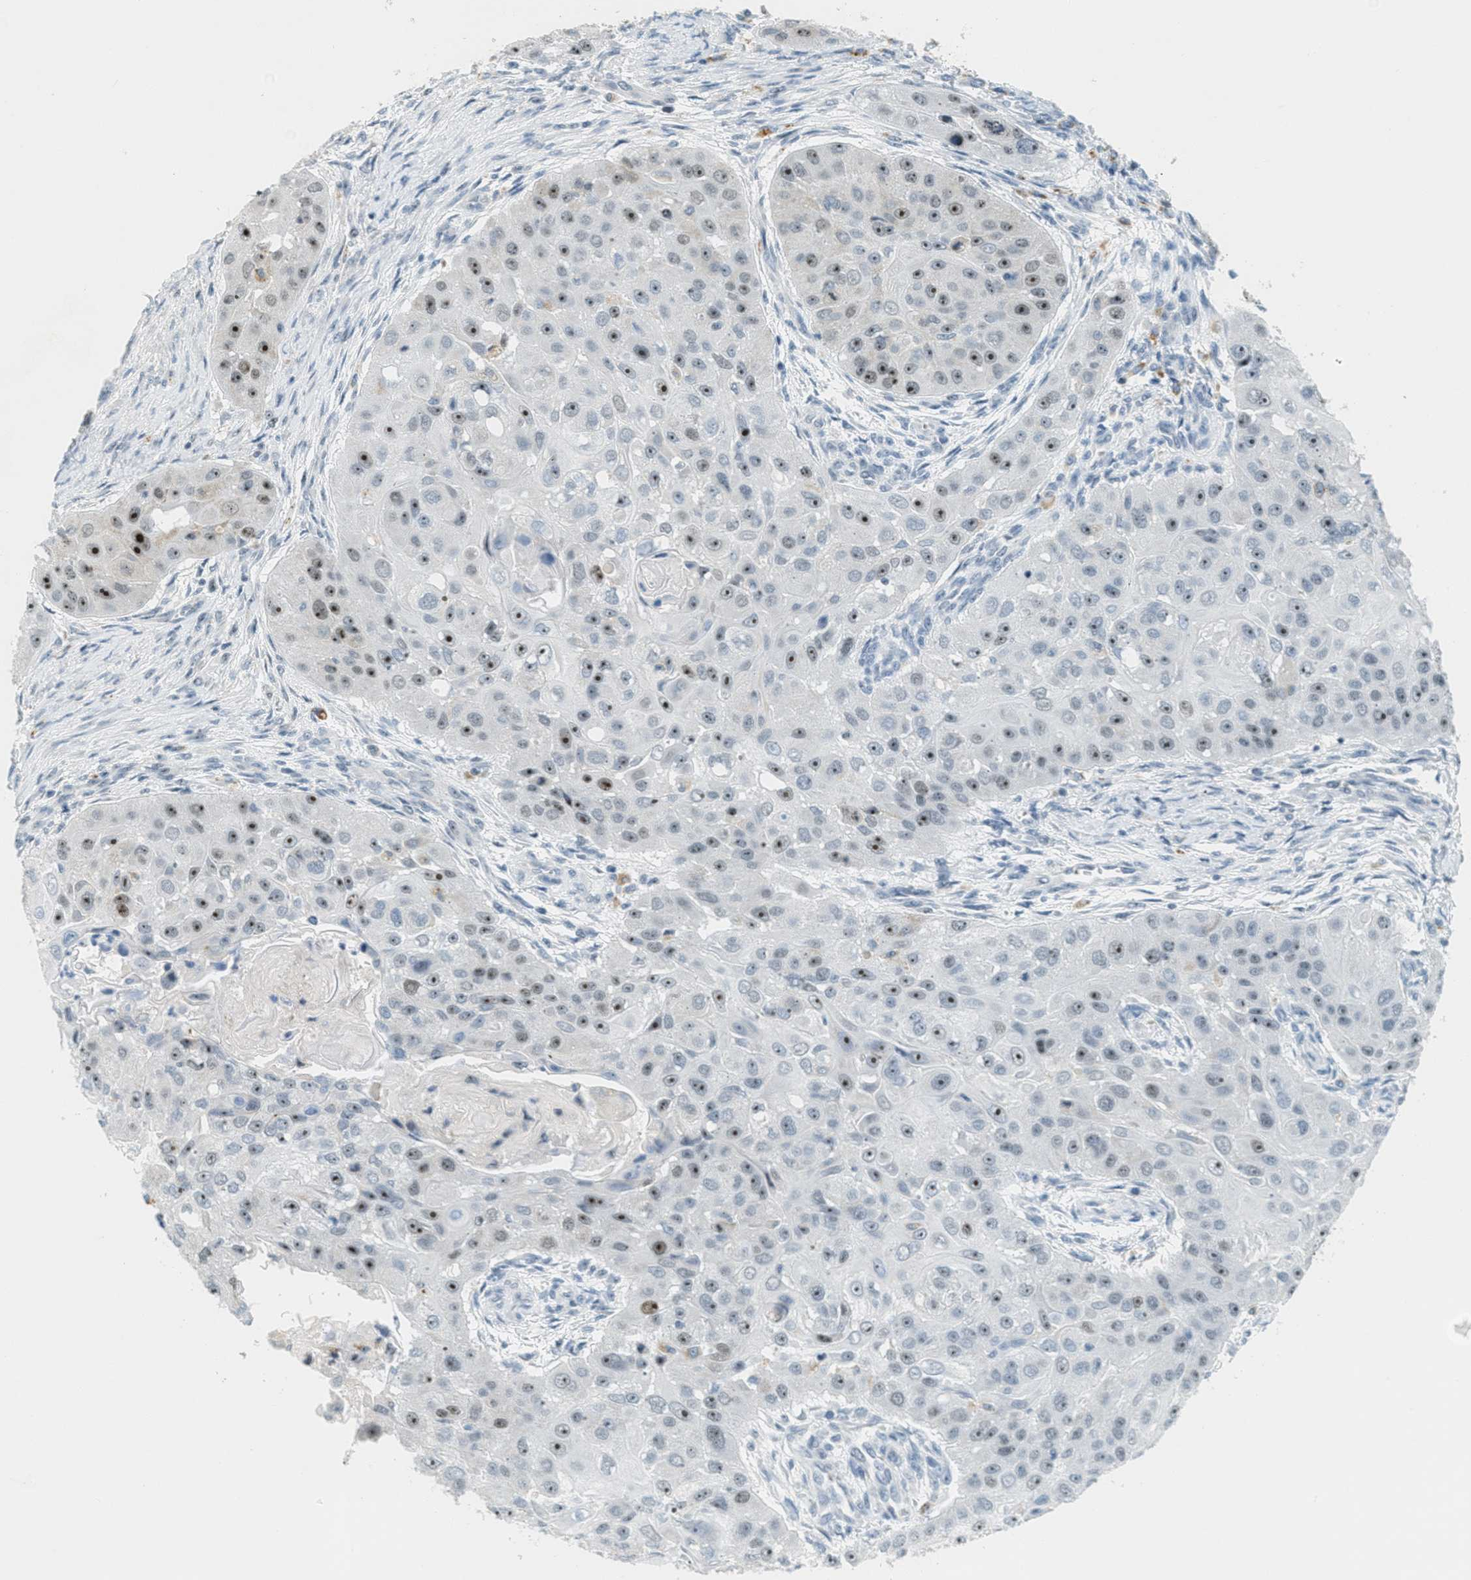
{"staining": {"intensity": "strong", "quantity": "<25%", "location": "nuclear"}, "tissue": "head and neck cancer", "cell_type": "Tumor cells", "image_type": "cancer", "snomed": [{"axis": "morphology", "description": "Normal tissue, NOS"}, {"axis": "morphology", "description": "Squamous cell carcinoma, NOS"}, {"axis": "topography", "description": "Skeletal muscle"}, {"axis": "topography", "description": "Head-Neck"}], "caption": "Immunohistochemical staining of squamous cell carcinoma (head and neck) shows medium levels of strong nuclear protein expression in approximately <25% of tumor cells.", "gene": "DDX47", "patient": {"sex": "male", "age": 51}}